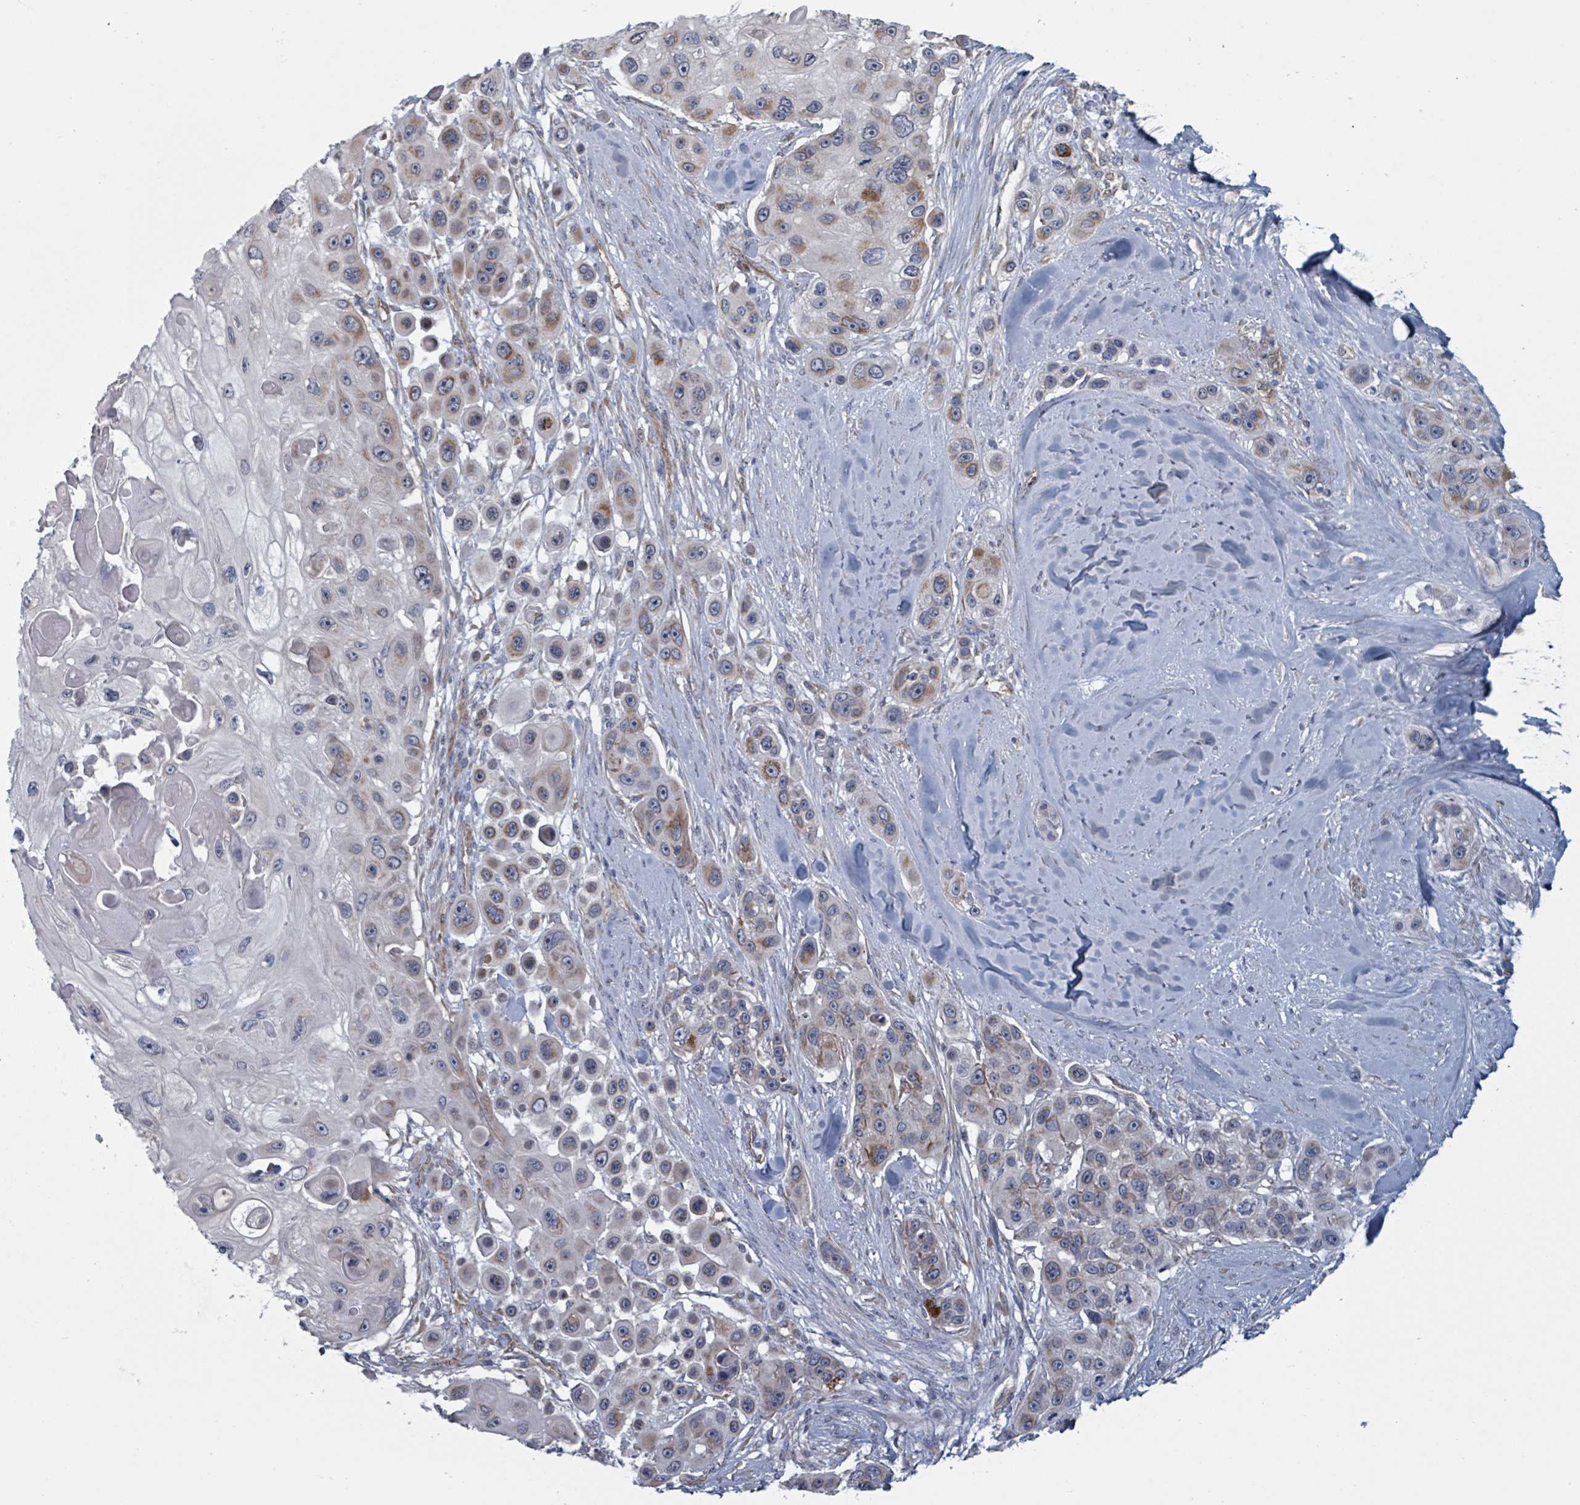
{"staining": {"intensity": "moderate", "quantity": "<25%", "location": "cytoplasmic/membranous"}, "tissue": "skin cancer", "cell_type": "Tumor cells", "image_type": "cancer", "snomed": [{"axis": "morphology", "description": "Squamous cell carcinoma, NOS"}, {"axis": "topography", "description": "Skin"}], "caption": "Protein staining of skin cancer (squamous cell carcinoma) tissue demonstrates moderate cytoplasmic/membranous expression in approximately <25% of tumor cells.", "gene": "FKBP1A", "patient": {"sex": "male", "age": 67}}